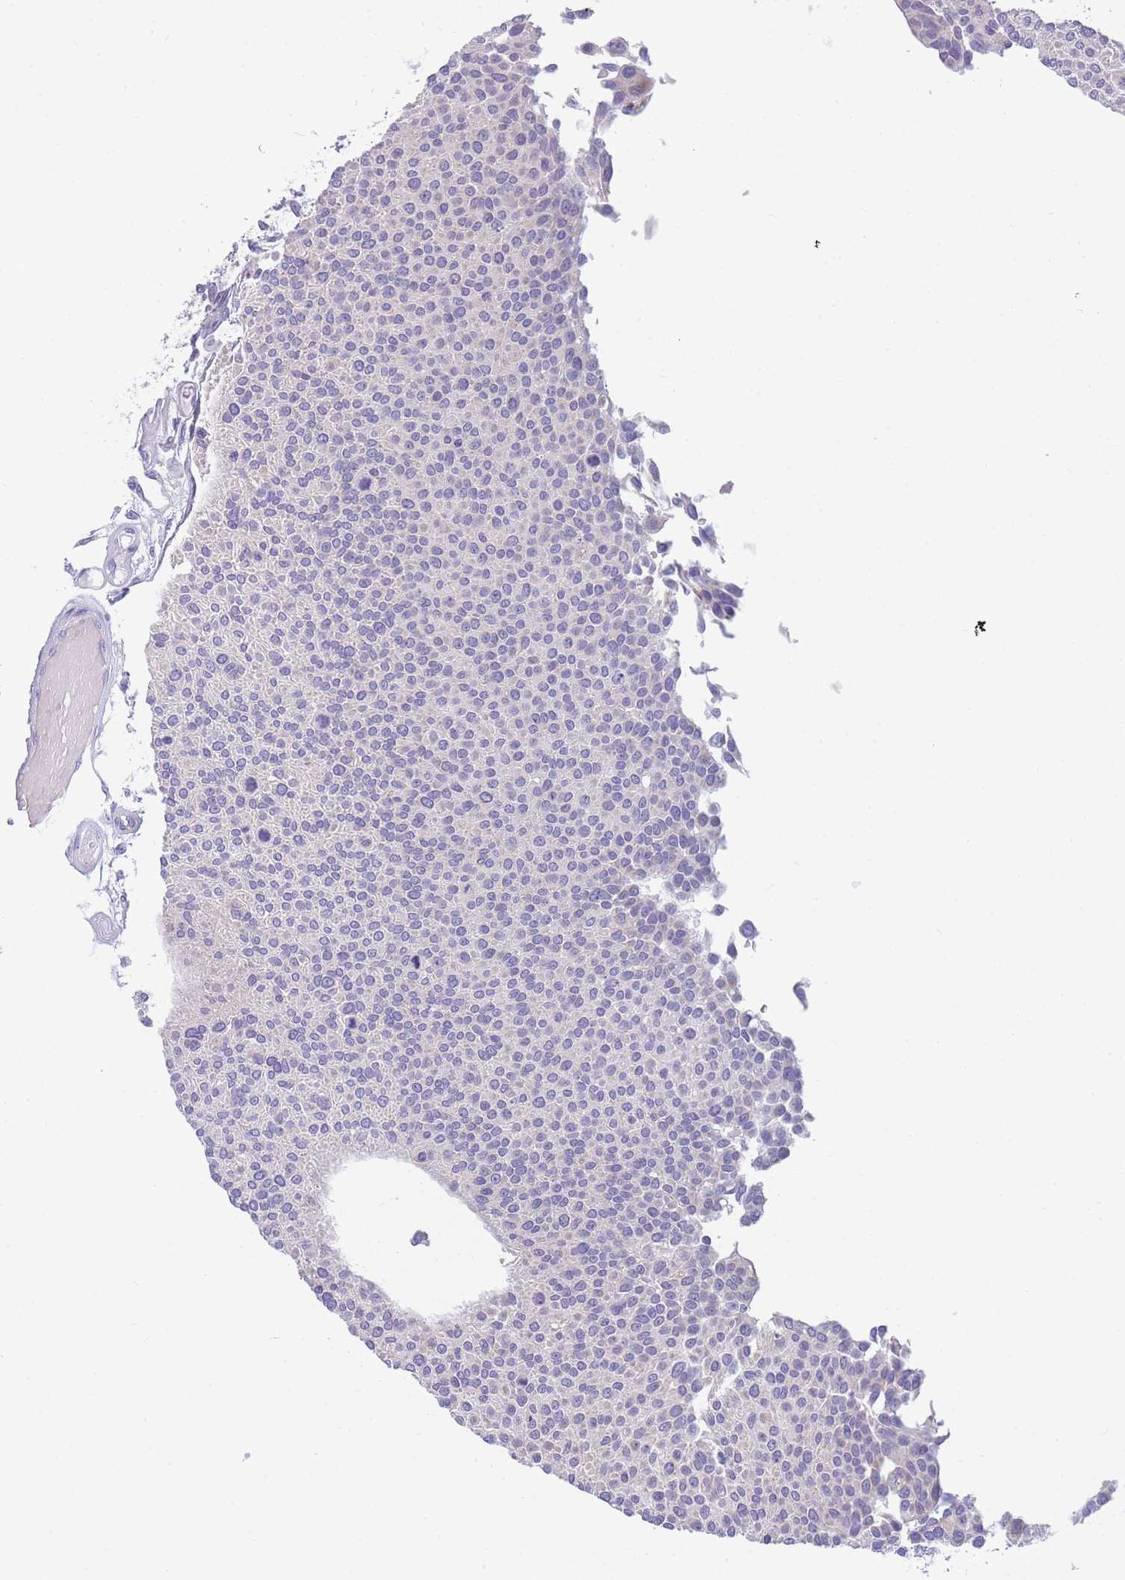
{"staining": {"intensity": "negative", "quantity": "none", "location": "none"}, "tissue": "urothelial cancer", "cell_type": "Tumor cells", "image_type": "cancer", "snomed": [{"axis": "morphology", "description": "Urothelial carcinoma, NOS"}, {"axis": "topography", "description": "Urinary bladder"}], "caption": "DAB (3,3'-diaminobenzidine) immunohistochemical staining of human urothelial cancer displays no significant expression in tumor cells. The staining is performed using DAB (3,3'-diaminobenzidine) brown chromogen with nuclei counter-stained in using hematoxylin.", "gene": "DHRS11", "patient": {"sex": "male", "age": 55}}